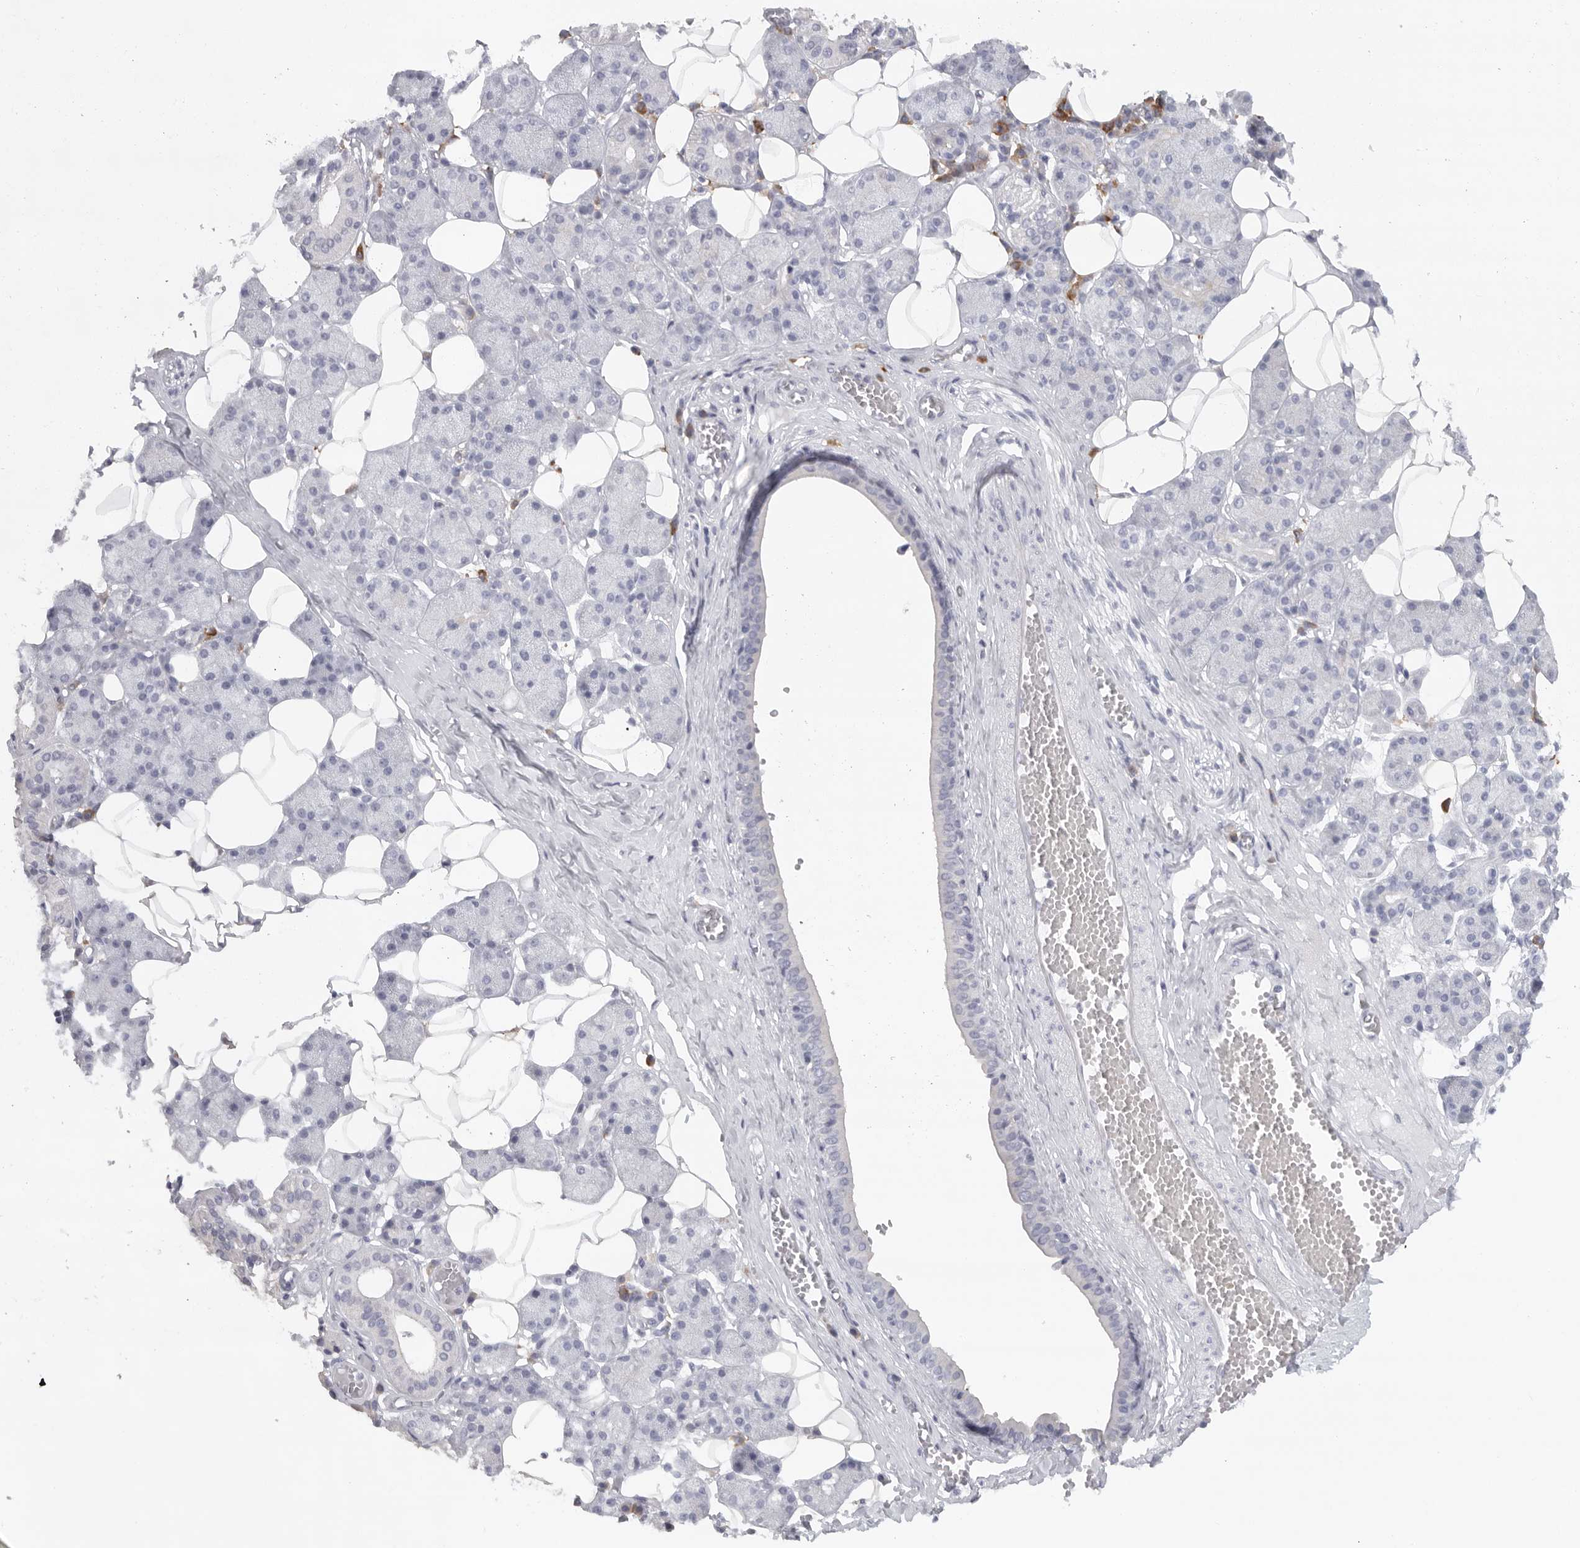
{"staining": {"intensity": "negative", "quantity": "none", "location": "none"}, "tissue": "salivary gland", "cell_type": "Glandular cells", "image_type": "normal", "snomed": [{"axis": "morphology", "description": "Normal tissue, NOS"}, {"axis": "topography", "description": "Salivary gland"}], "caption": "Glandular cells show no significant staining in unremarkable salivary gland. Nuclei are stained in blue.", "gene": "TMEM69", "patient": {"sex": "female", "age": 33}}